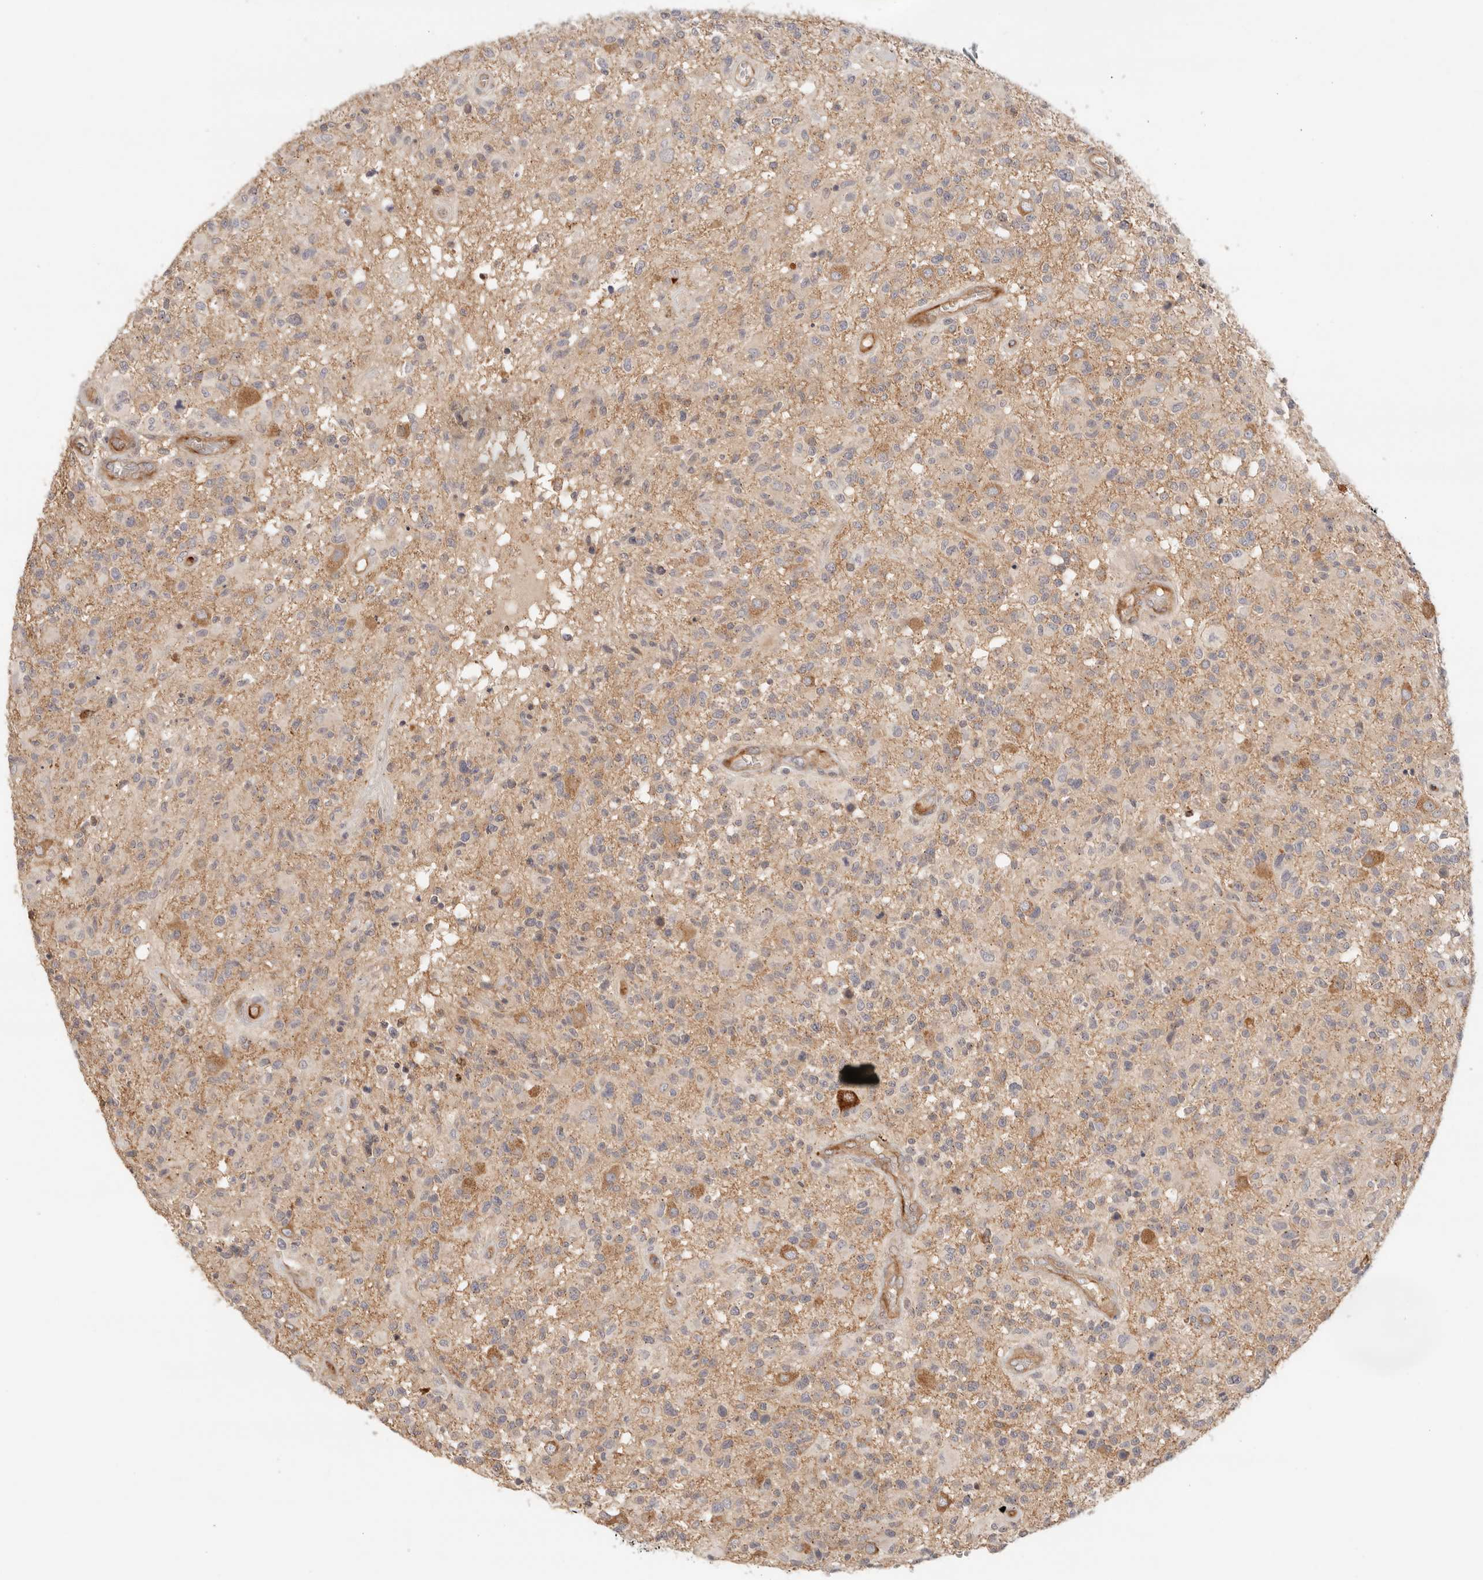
{"staining": {"intensity": "moderate", "quantity": "<25%", "location": "cytoplasmic/membranous"}, "tissue": "glioma", "cell_type": "Tumor cells", "image_type": "cancer", "snomed": [{"axis": "morphology", "description": "Glioma, malignant, High grade"}, {"axis": "morphology", "description": "Glioblastoma, NOS"}, {"axis": "topography", "description": "Brain"}], "caption": "Tumor cells demonstrate low levels of moderate cytoplasmic/membranous staining in about <25% of cells in glioma. (Brightfield microscopy of DAB IHC at high magnification).", "gene": "IL1R2", "patient": {"sex": "male", "age": 60}}